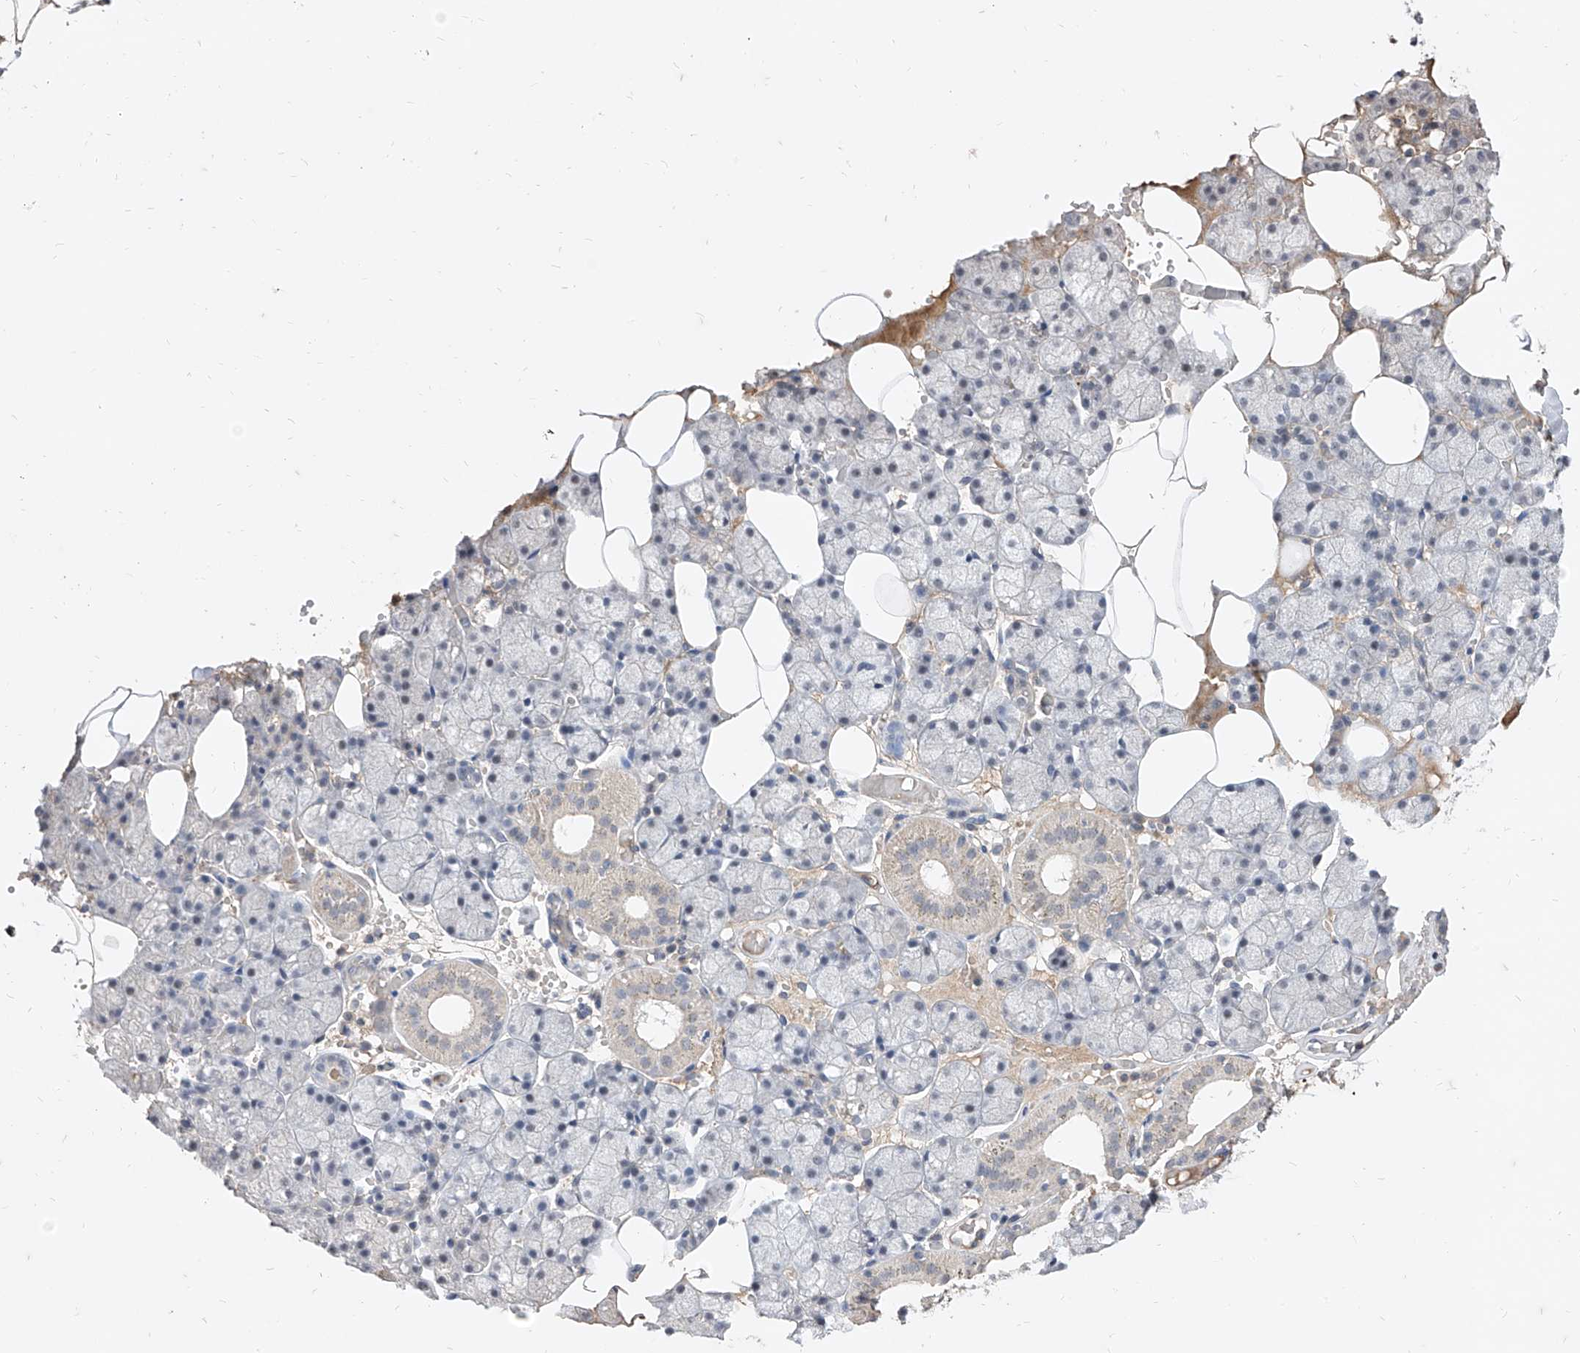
{"staining": {"intensity": "negative", "quantity": "none", "location": "none"}, "tissue": "salivary gland", "cell_type": "Glandular cells", "image_type": "normal", "snomed": [{"axis": "morphology", "description": "Normal tissue, NOS"}, {"axis": "topography", "description": "Salivary gland"}], "caption": "An immunohistochemistry micrograph of unremarkable salivary gland is shown. There is no staining in glandular cells of salivary gland. (Brightfield microscopy of DAB immunohistochemistry at high magnification).", "gene": "C4A", "patient": {"sex": "male", "age": 62}}